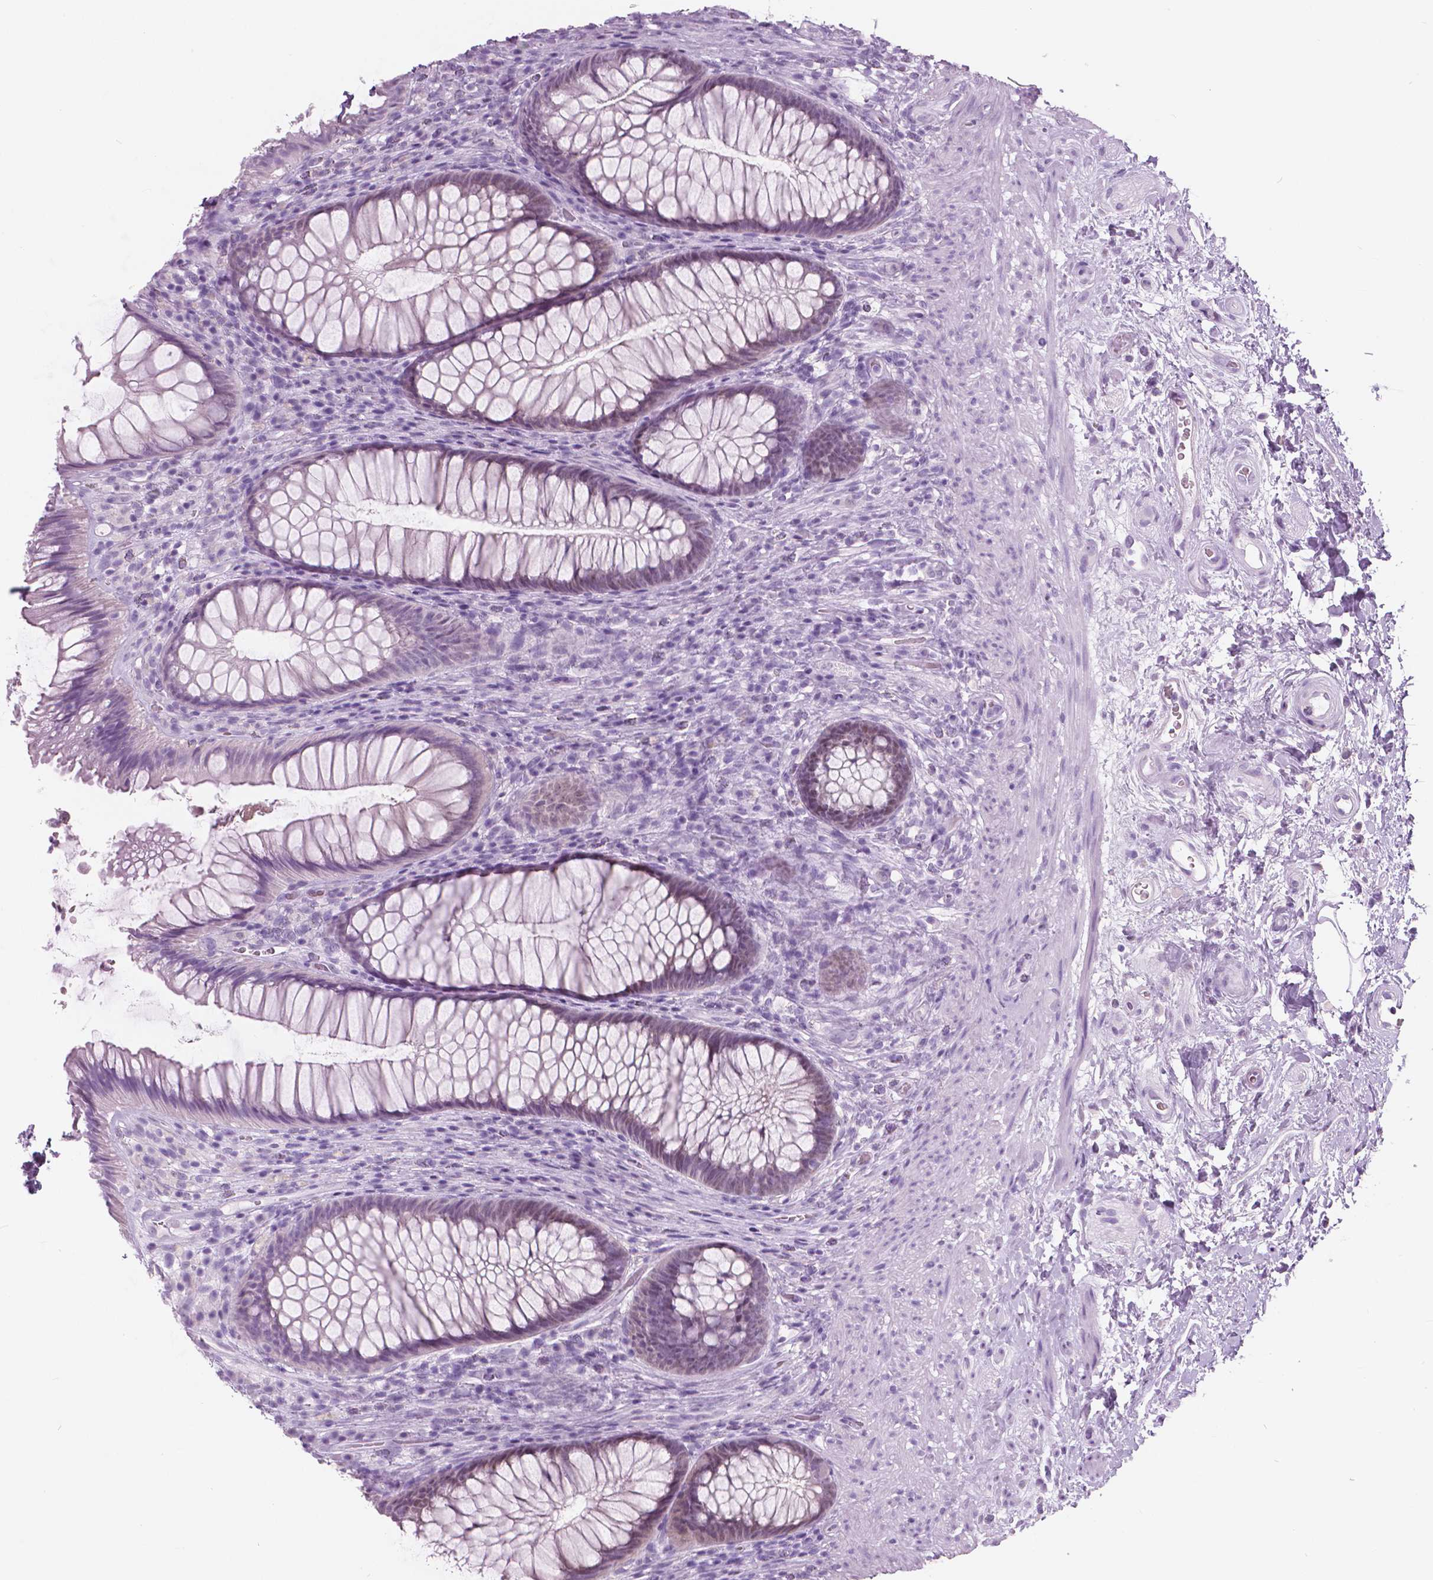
{"staining": {"intensity": "weak", "quantity": "25%-75%", "location": "nuclear"}, "tissue": "rectum", "cell_type": "Glandular cells", "image_type": "normal", "snomed": [{"axis": "morphology", "description": "Normal tissue, NOS"}, {"axis": "topography", "description": "Smooth muscle"}, {"axis": "topography", "description": "Rectum"}], "caption": "Rectum stained with DAB (3,3'-diaminobenzidine) IHC shows low levels of weak nuclear expression in approximately 25%-75% of glandular cells. Using DAB (3,3'-diaminobenzidine) (brown) and hematoxylin (blue) stains, captured at high magnification using brightfield microscopy.", "gene": "SFTPD", "patient": {"sex": "male", "age": 53}}